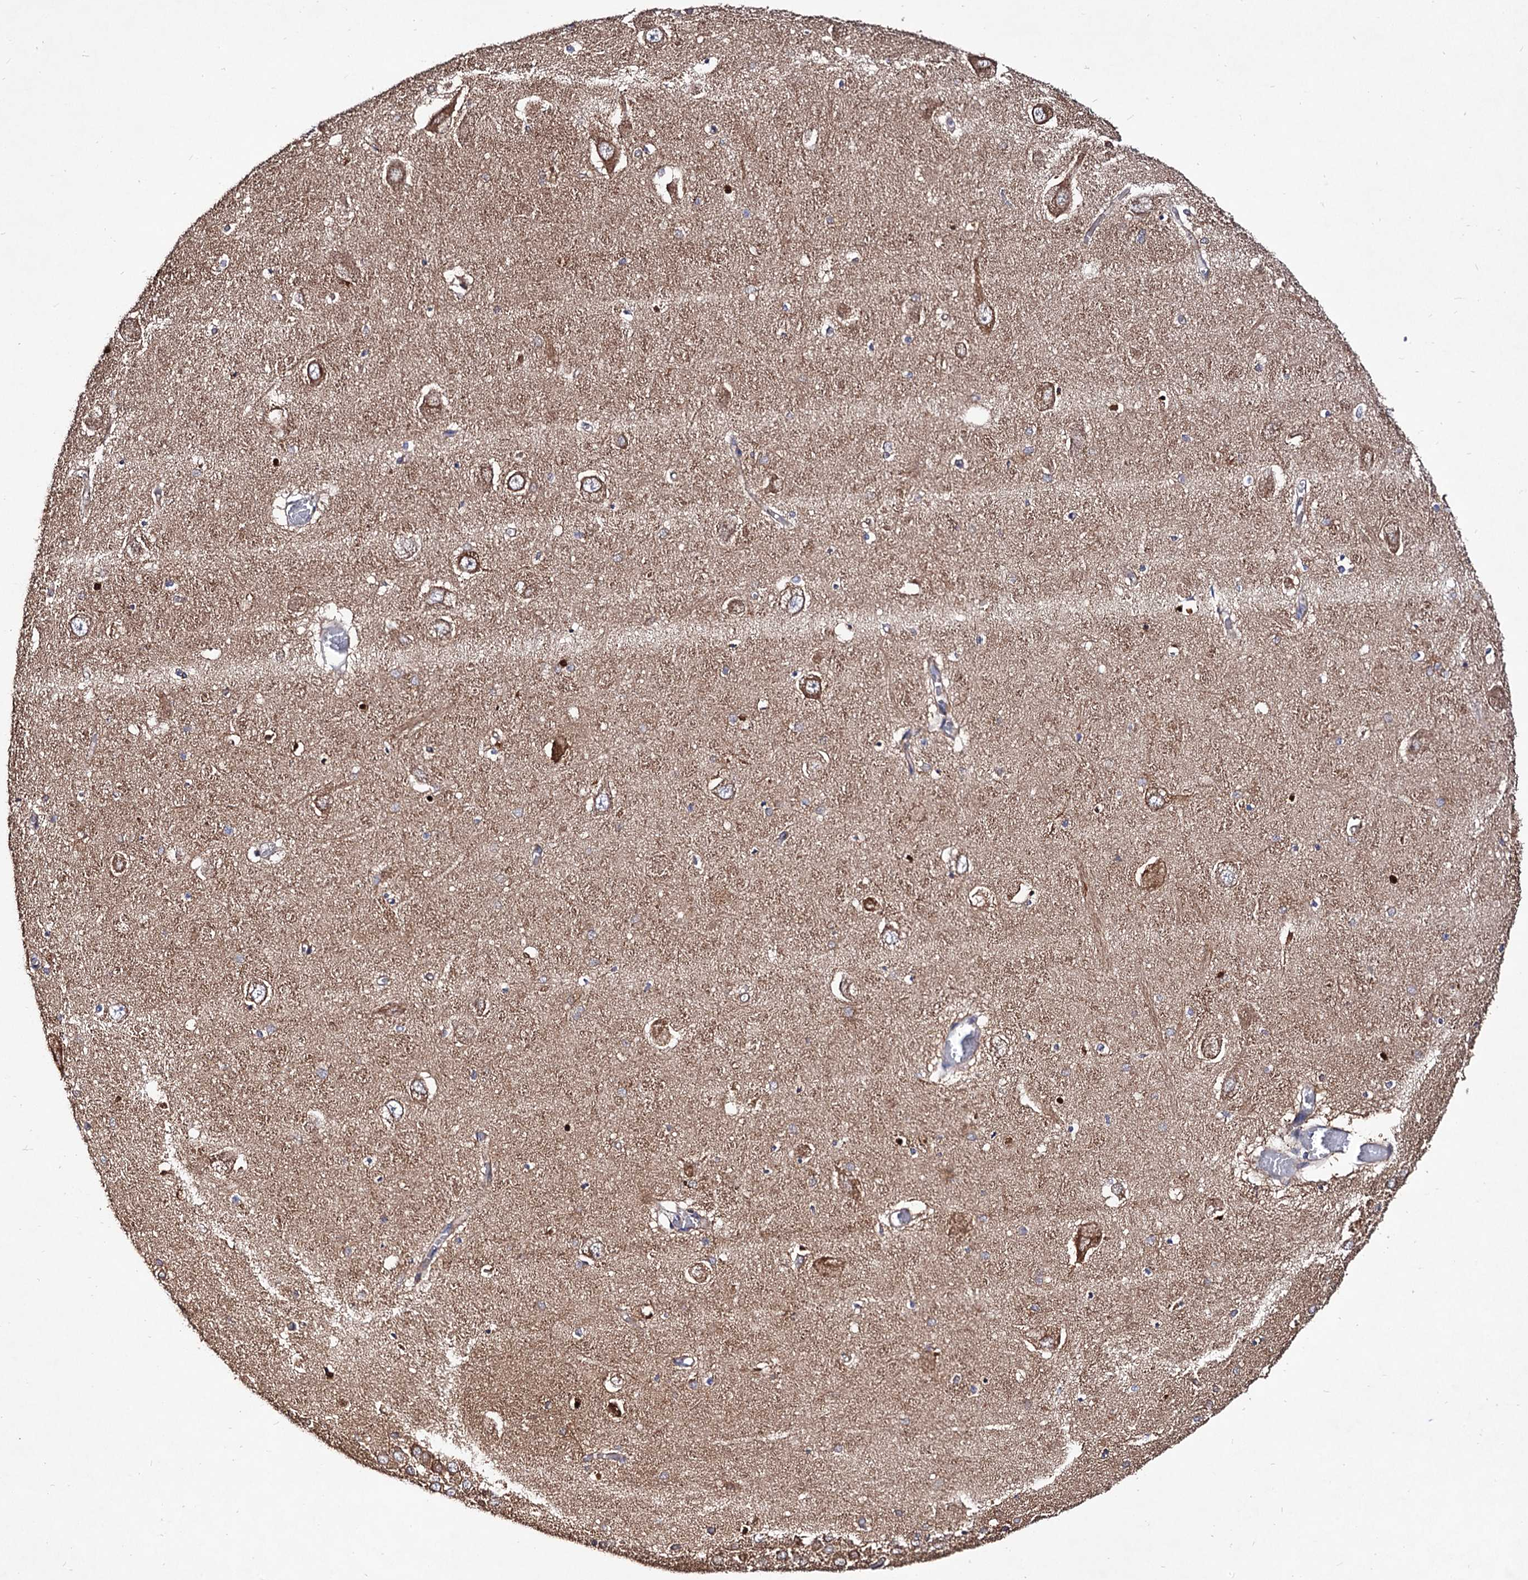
{"staining": {"intensity": "strong", "quantity": "25%-75%", "location": "cytoplasmic/membranous"}, "tissue": "hippocampus", "cell_type": "Glial cells", "image_type": "normal", "snomed": [{"axis": "morphology", "description": "Normal tissue, NOS"}, {"axis": "topography", "description": "Hippocampus"}], "caption": "Immunohistochemistry (DAB (3,3'-diaminobenzidine)) staining of unremarkable hippocampus exhibits strong cytoplasmic/membranous protein staining in approximately 25%-75% of glial cells.", "gene": "ACAD9", "patient": {"sex": "male", "age": 70}}